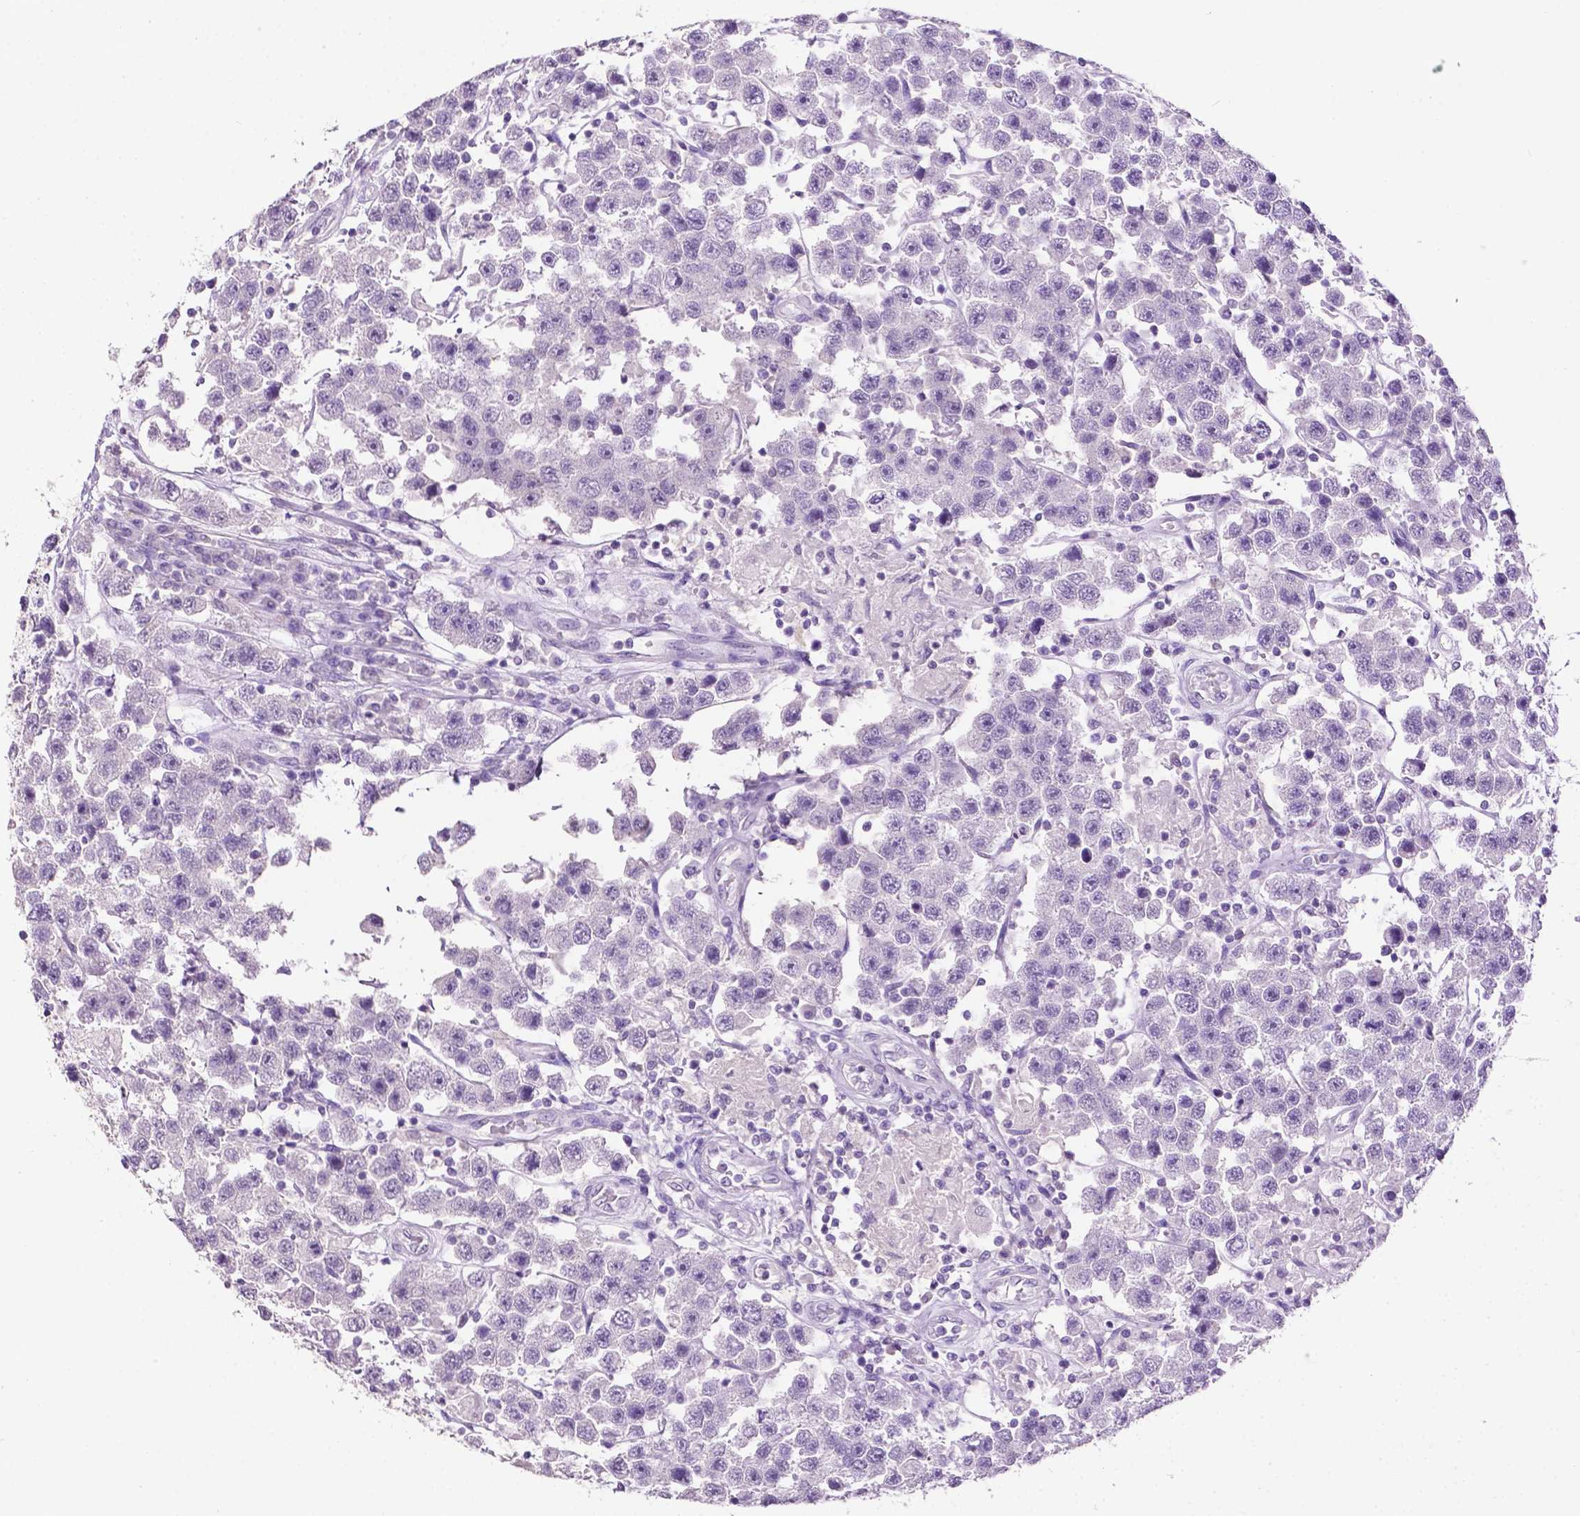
{"staining": {"intensity": "negative", "quantity": "none", "location": "none"}, "tissue": "testis cancer", "cell_type": "Tumor cells", "image_type": "cancer", "snomed": [{"axis": "morphology", "description": "Seminoma, NOS"}, {"axis": "topography", "description": "Testis"}], "caption": "Tumor cells show no significant expression in testis seminoma.", "gene": "TACSTD2", "patient": {"sex": "male", "age": 45}}